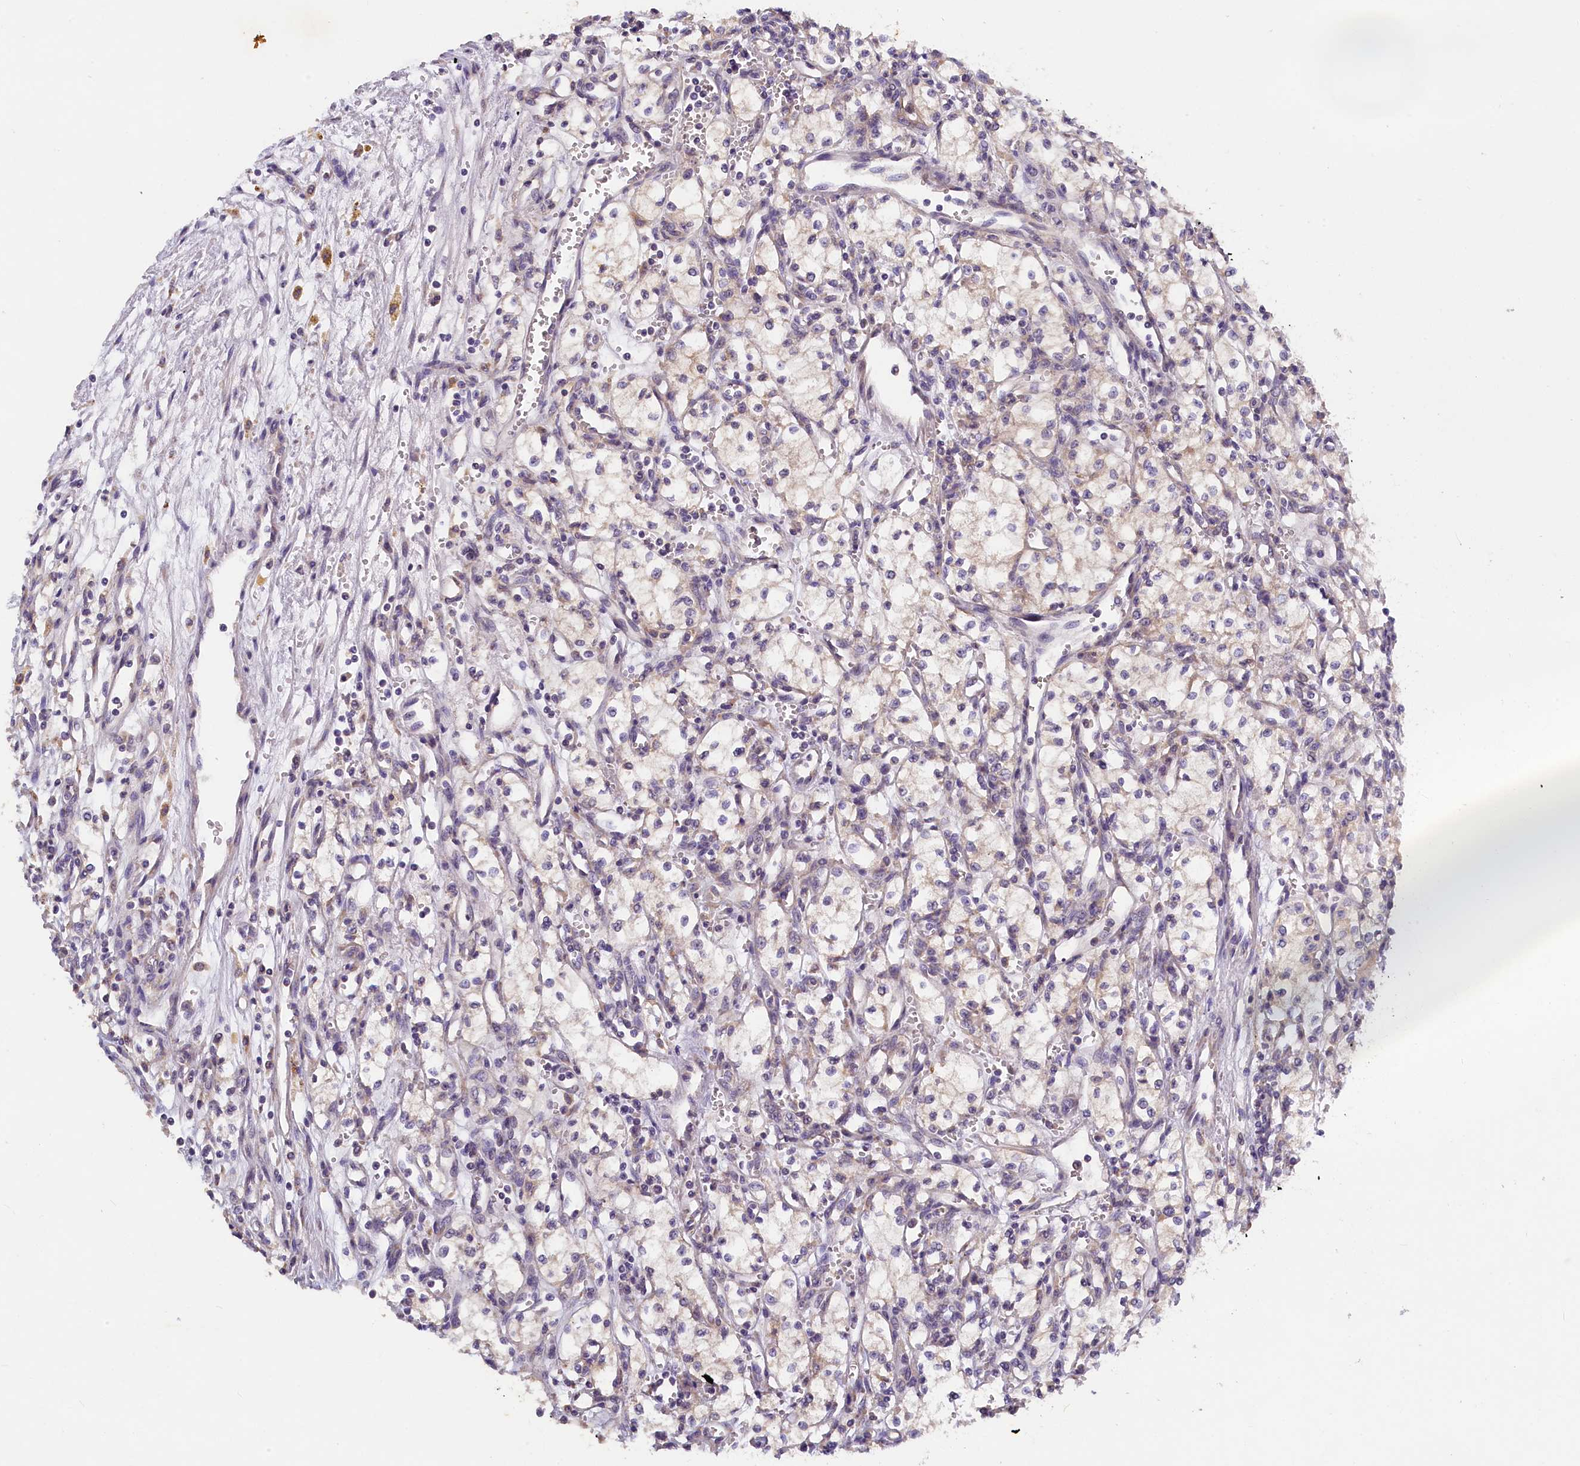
{"staining": {"intensity": "negative", "quantity": "none", "location": "none"}, "tissue": "renal cancer", "cell_type": "Tumor cells", "image_type": "cancer", "snomed": [{"axis": "morphology", "description": "Adenocarcinoma, NOS"}, {"axis": "topography", "description": "Kidney"}], "caption": "Immunohistochemistry (IHC) photomicrograph of neoplastic tissue: human renal adenocarcinoma stained with DAB exhibits no significant protein positivity in tumor cells.", "gene": "ST7L", "patient": {"sex": "male", "age": 59}}